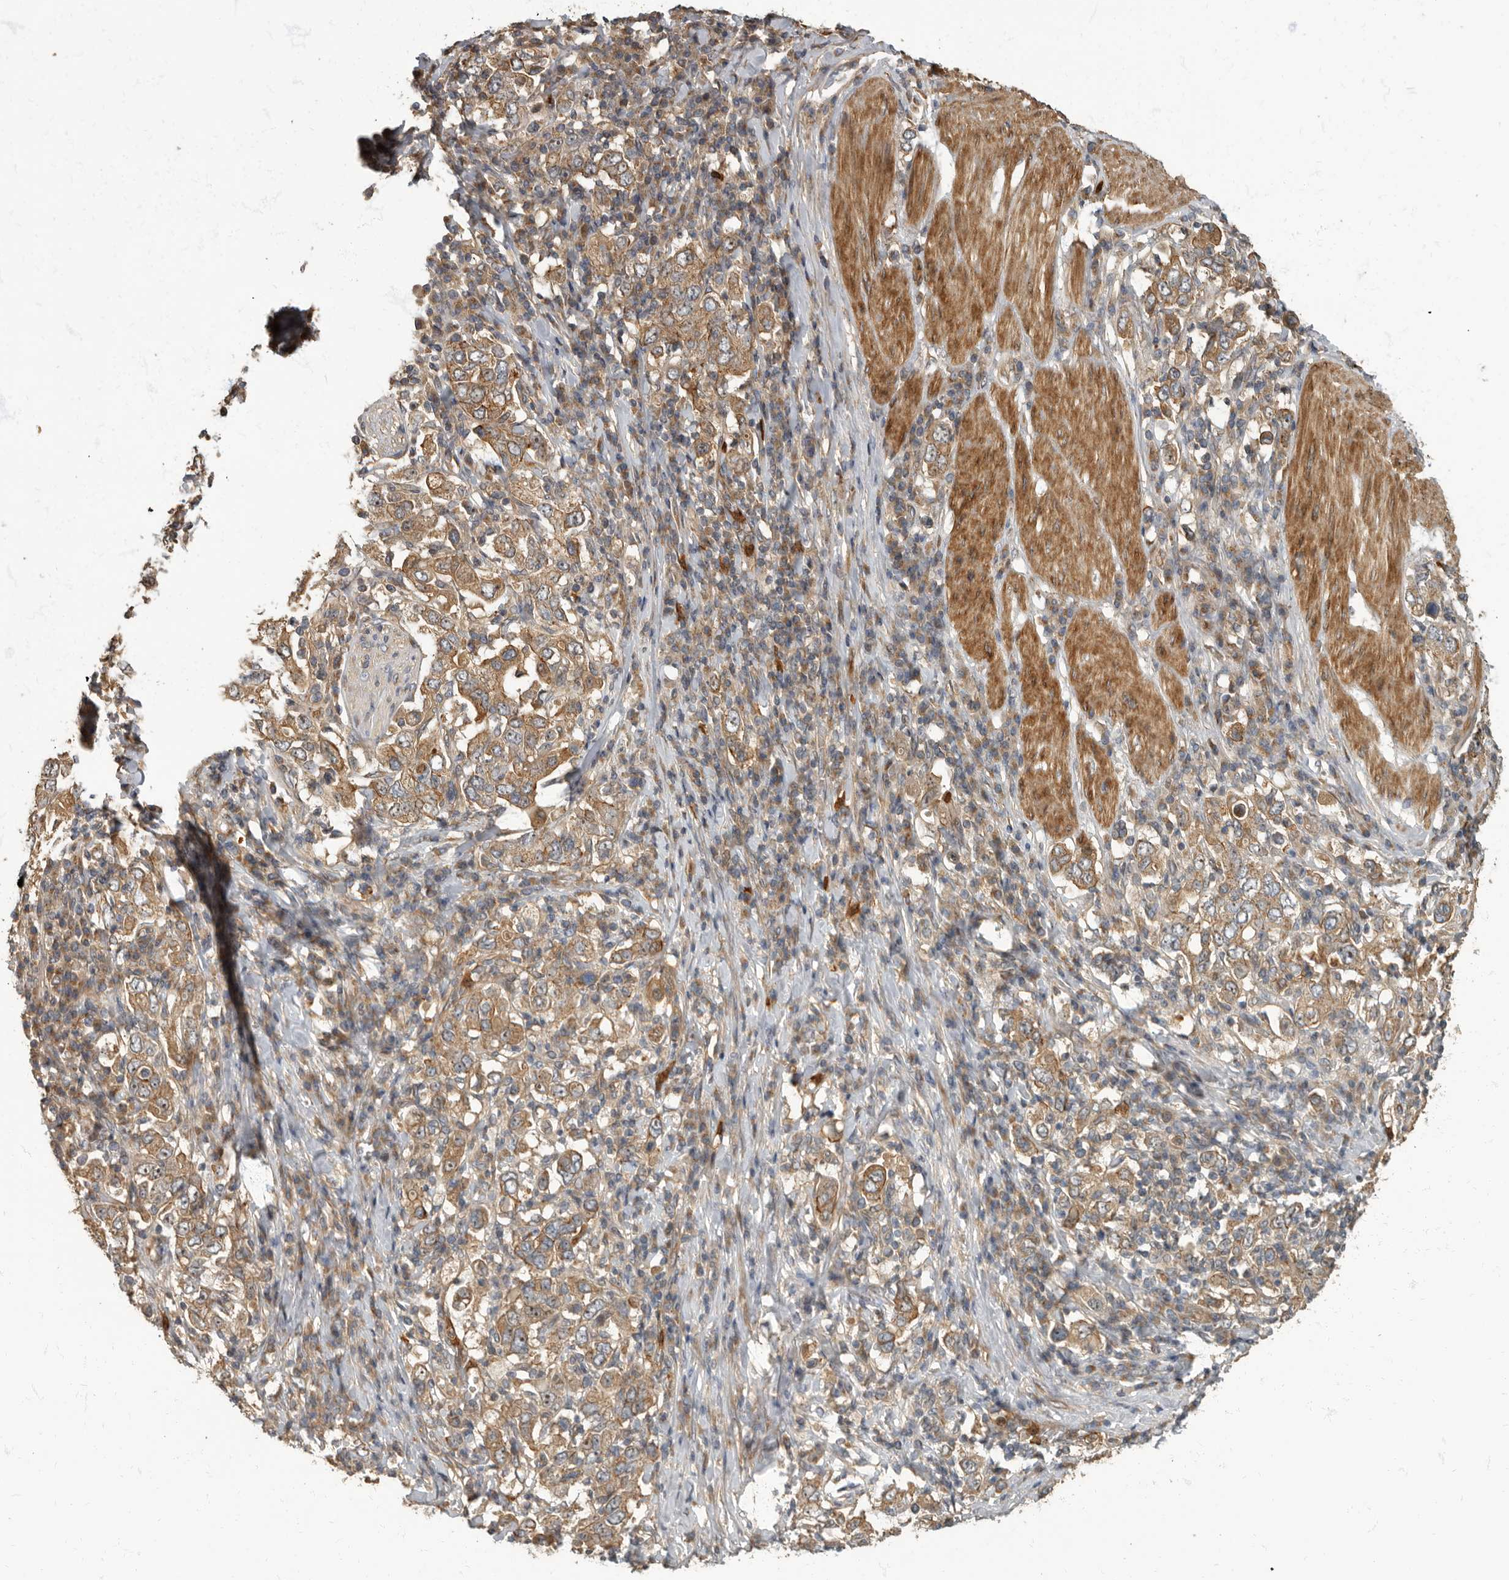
{"staining": {"intensity": "moderate", "quantity": ">75%", "location": "cytoplasmic/membranous"}, "tissue": "stomach cancer", "cell_type": "Tumor cells", "image_type": "cancer", "snomed": [{"axis": "morphology", "description": "Adenocarcinoma, NOS"}, {"axis": "topography", "description": "Stomach, upper"}], "caption": "Stomach cancer (adenocarcinoma) tissue shows moderate cytoplasmic/membranous staining in about >75% of tumor cells", "gene": "DAAM1", "patient": {"sex": "male", "age": 62}}